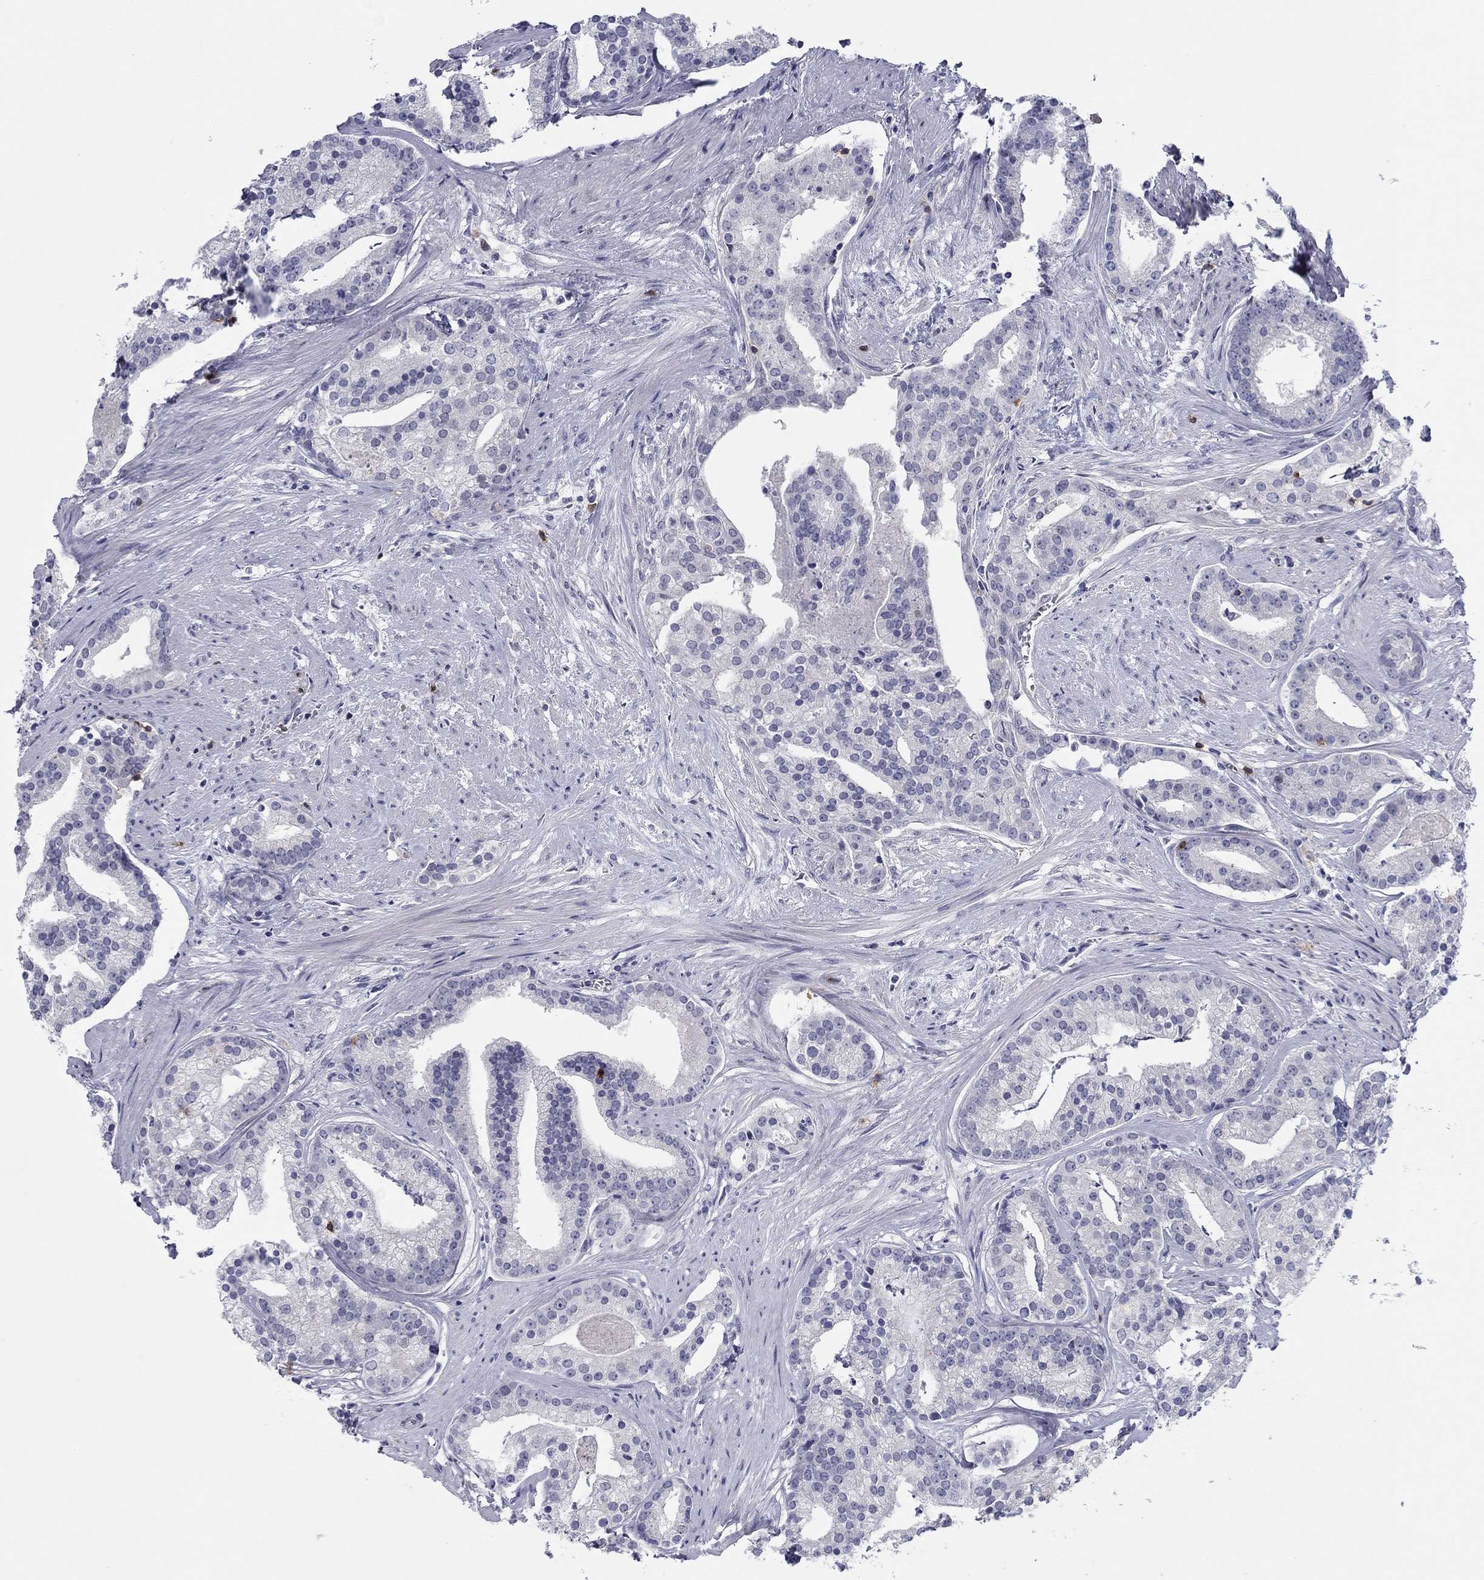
{"staining": {"intensity": "negative", "quantity": "none", "location": "none"}, "tissue": "prostate cancer", "cell_type": "Tumor cells", "image_type": "cancer", "snomed": [{"axis": "morphology", "description": "Adenocarcinoma, NOS"}, {"axis": "topography", "description": "Prostate and seminal vesicle, NOS"}, {"axis": "topography", "description": "Prostate"}], "caption": "Image shows no protein expression in tumor cells of prostate cancer (adenocarcinoma) tissue.", "gene": "ITGAE", "patient": {"sex": "male", "age": 44}}